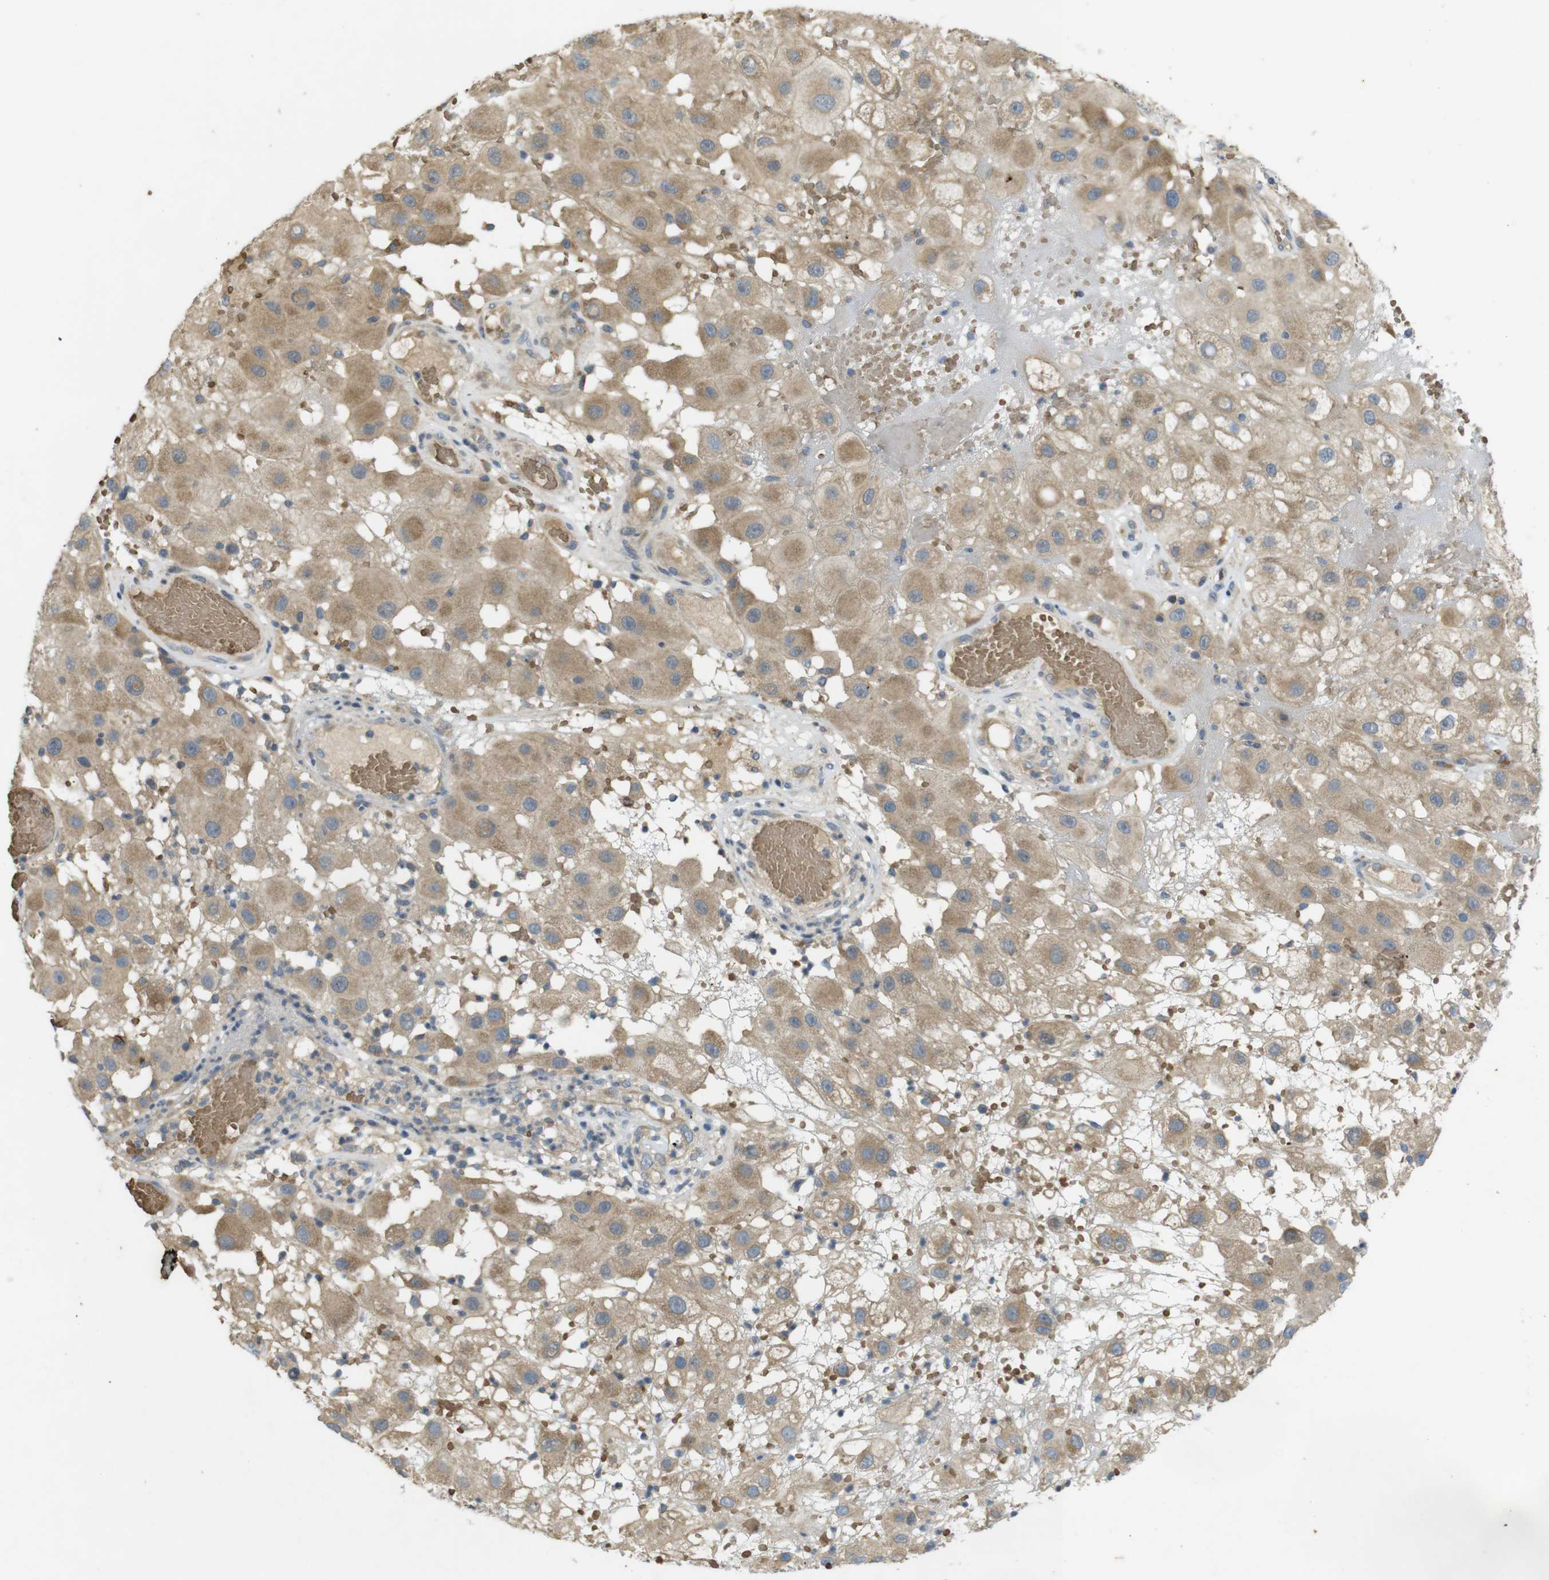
{"staining": {"intensity": "moderate", "quantity": ">75%", "location": "cytoplasmic/membranous"}, "tissue": "melanoma", "cell_type": "Tumor cells", "image_type": "cancer", "snomed": [{"axis": "morphology", "description": "Malignant melanoma, NOS"}, {"axis": "topography", "description": "Skin"}], "caption": "A histopathology image showing moderate cytoplasmic/membranous expression in approximately >75% of tumor cells in melanoma, as visualized by brown immunohistochemical staining.", "gene": "CLTC", "patient": {"sex": "female", "age": 81}}